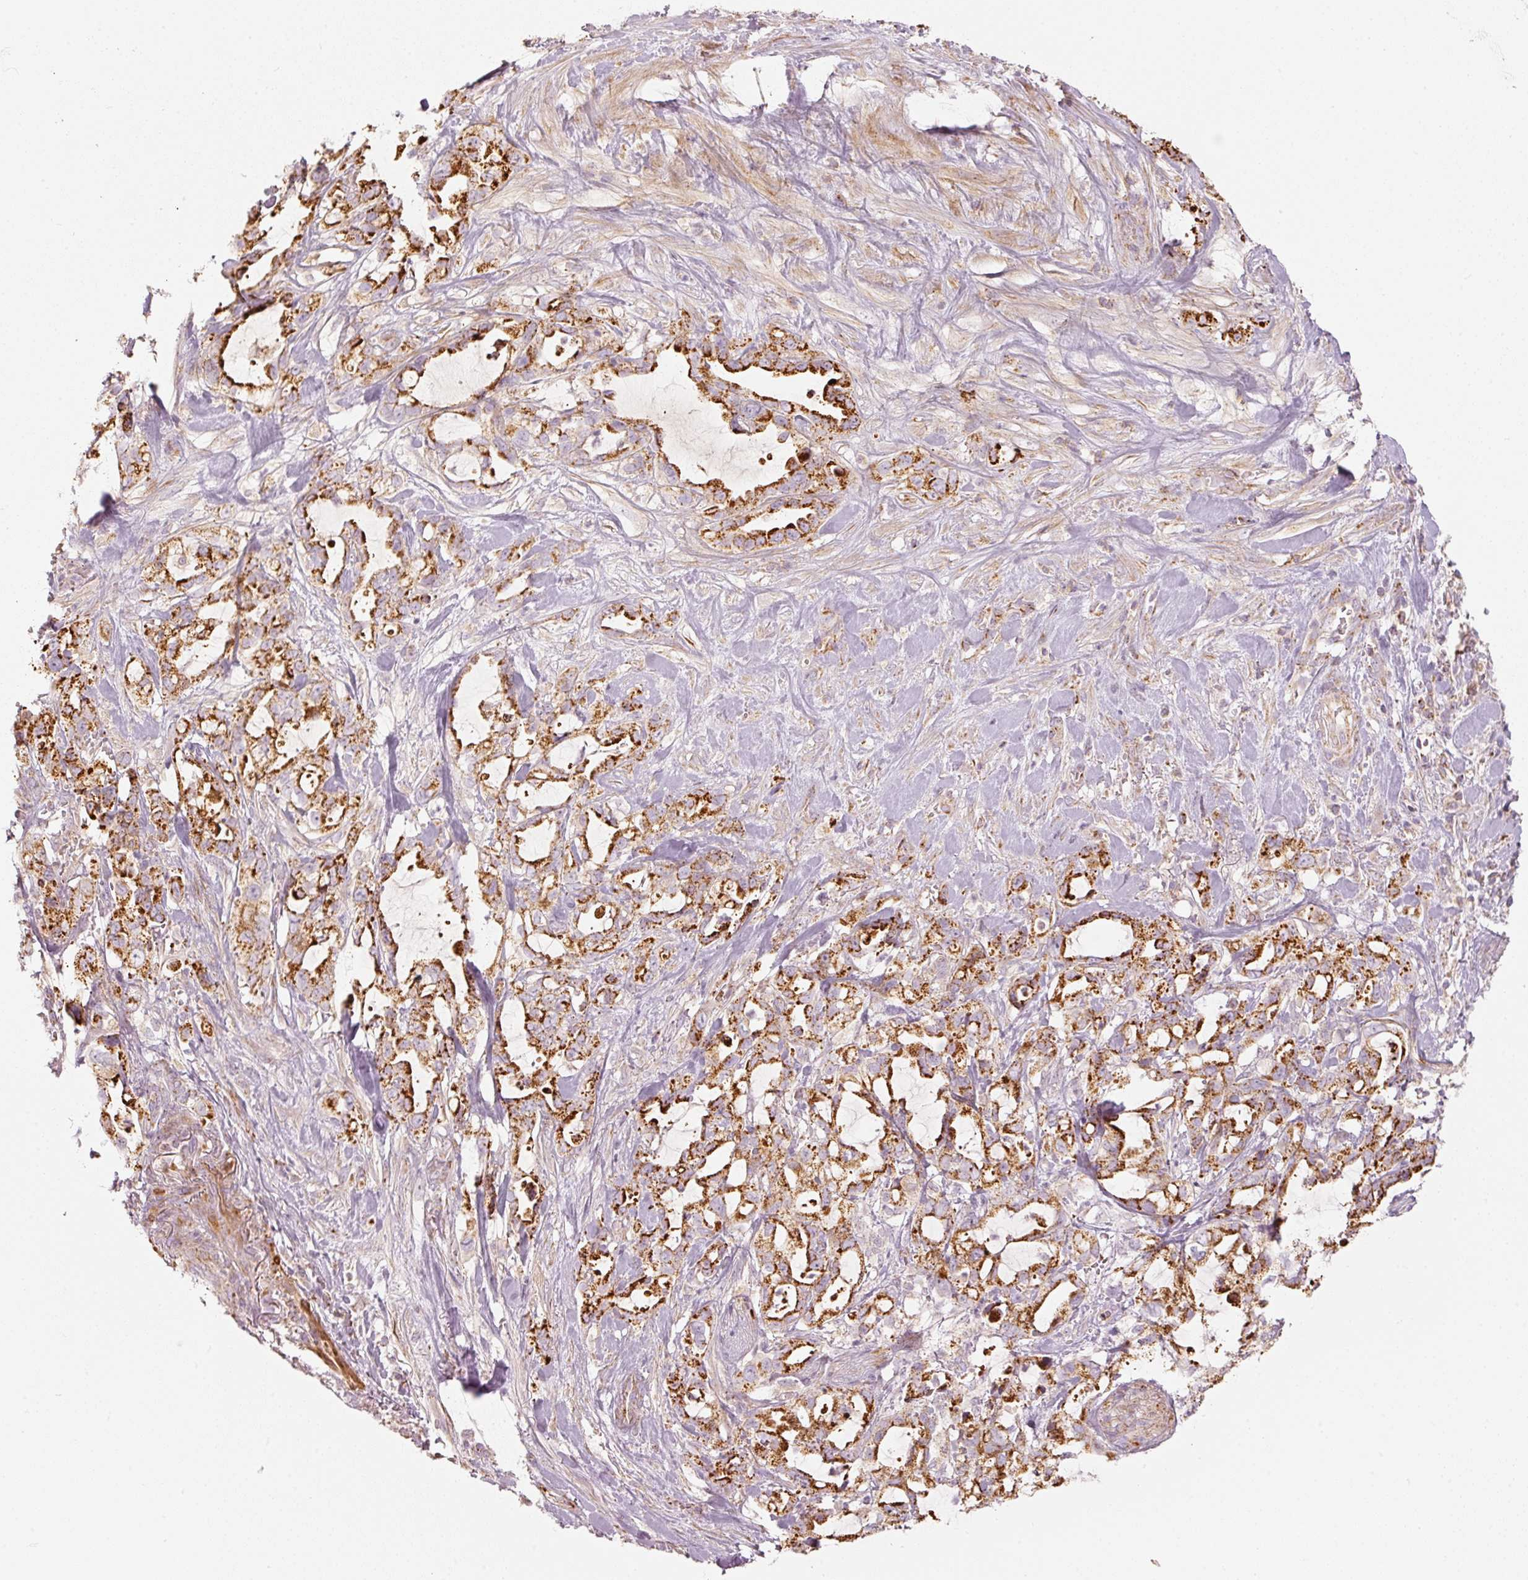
{"staining": {"intensity": "strong", "quantity": ">75%", "location": "cytoplasmic/membranous"}, "tissue": "pancreatic cancer", "cell_type": "Tumor cells", "image_type": "cancer", "snomed": [{"axis": "morphology", "description": "Adenocarcinoma, NOS"}, {"axis": "topography", "description": "Pancreas"}], "caption": "Immunohistochemistry histopathology image of neoplastic tissue: human pancreatic adenocarcinoma stained using IHC displays high levels of strong protein expression localized specifically in the cytoplasmic/membranous of tumor cells, appearing as a cytoplasmic/membranous brown color.", "gene": "C17orf98", "patient": {"sex": "female", "age": 61}}